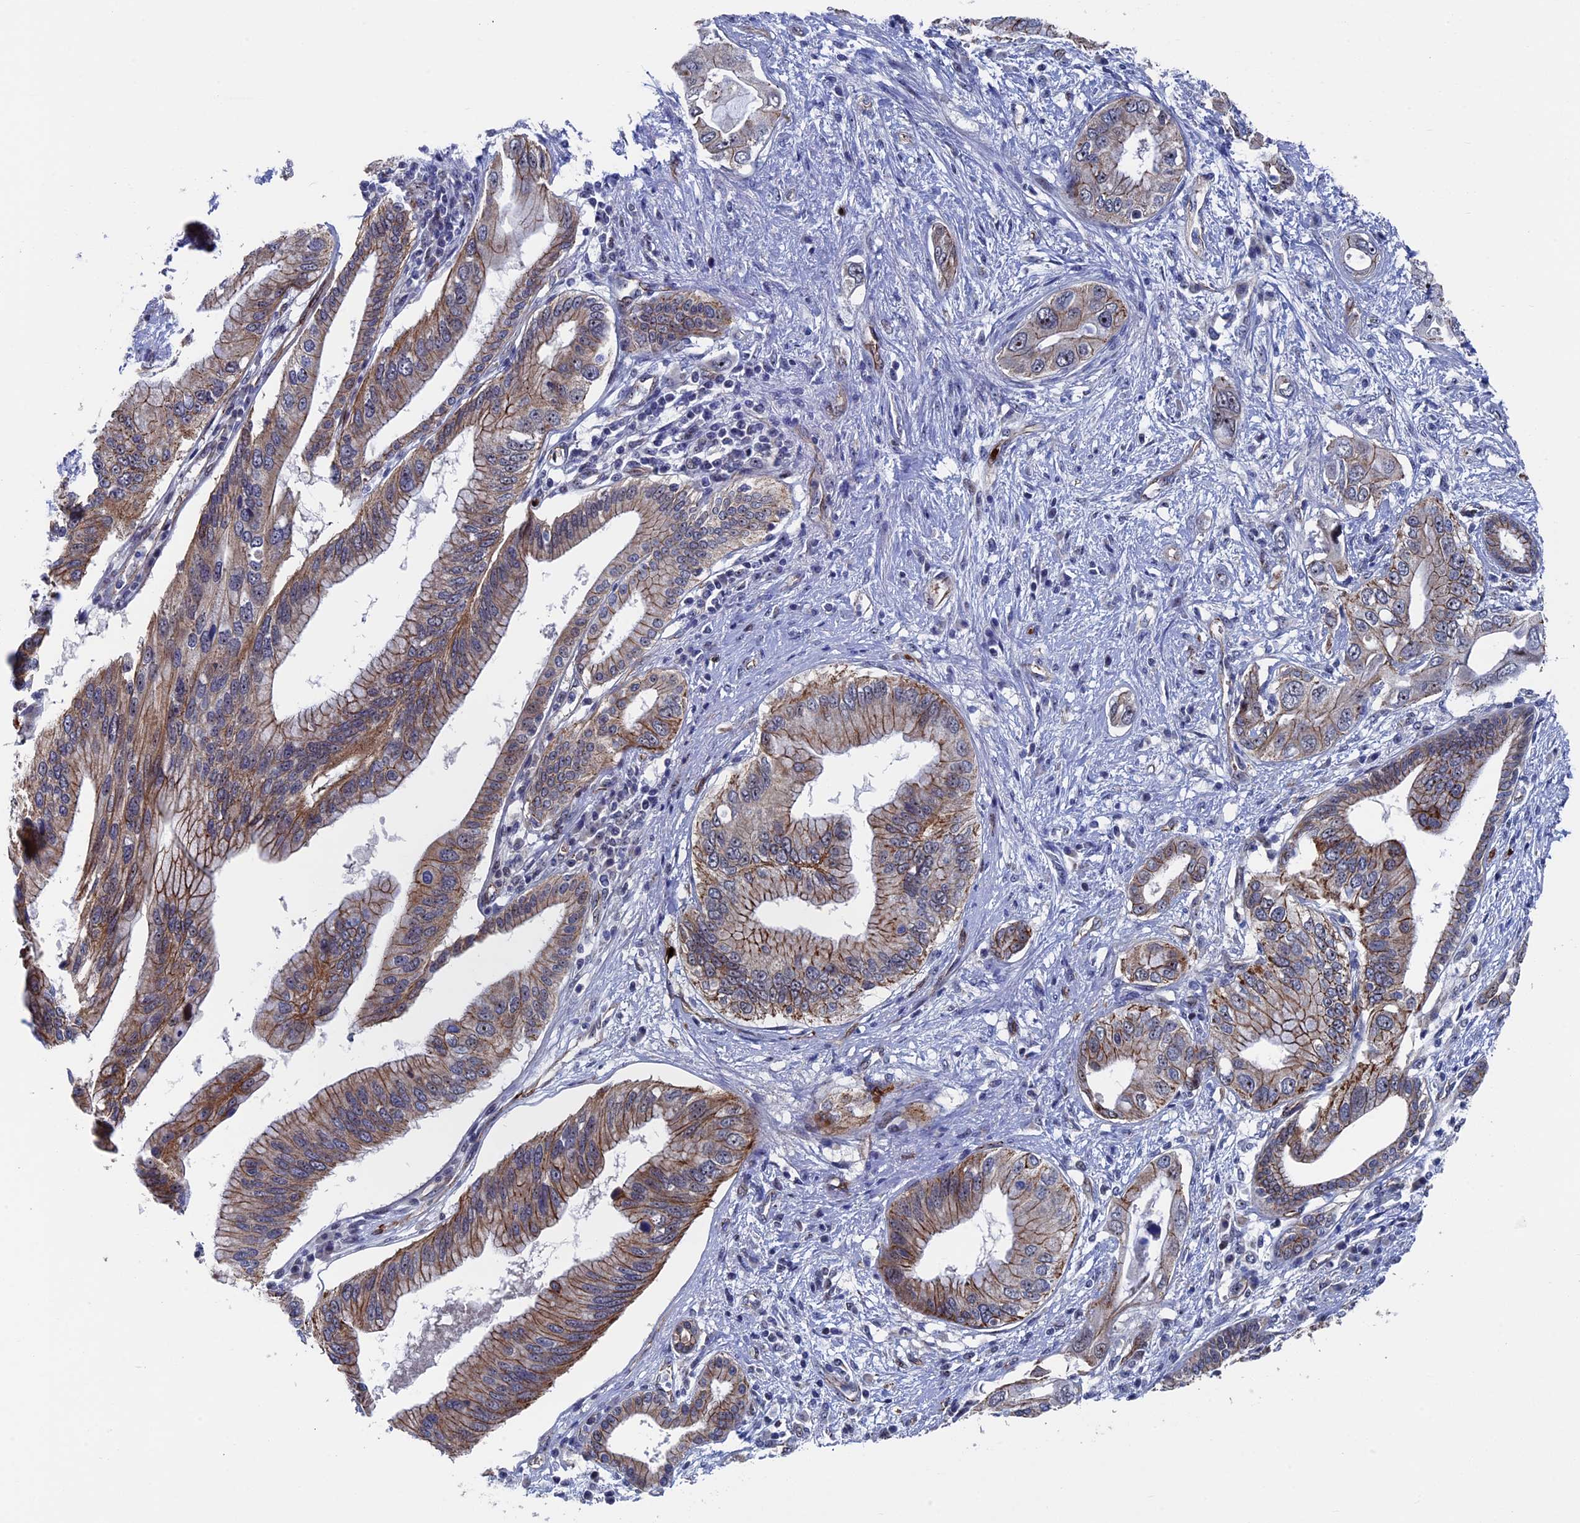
{"staining": {"intensity": "moderate", "quantity": "25%-75%", "location": "cytoplasmic/membranous"}, "tissue": "pancreatic cancer", "cell_type": "Tumor cells", "image_type": "cancer", "snomed": [{"axis": "morphology", "description": "Inflammation, NOS"}, {"axis": "morphology", "description": "Adenocarcinoma, NOS"}, {"axis": "topography", "description": "Pancreas"}], "caption": "Immunohistochemical staining of human pancreatic adenocarcinoma shows medium levels of moderate cytoplasmic/membranous staining in approximately 25%-75% of tumor cells.", "gene": "EXOSC9", "patient": {"sex": "female", "age": 56}}